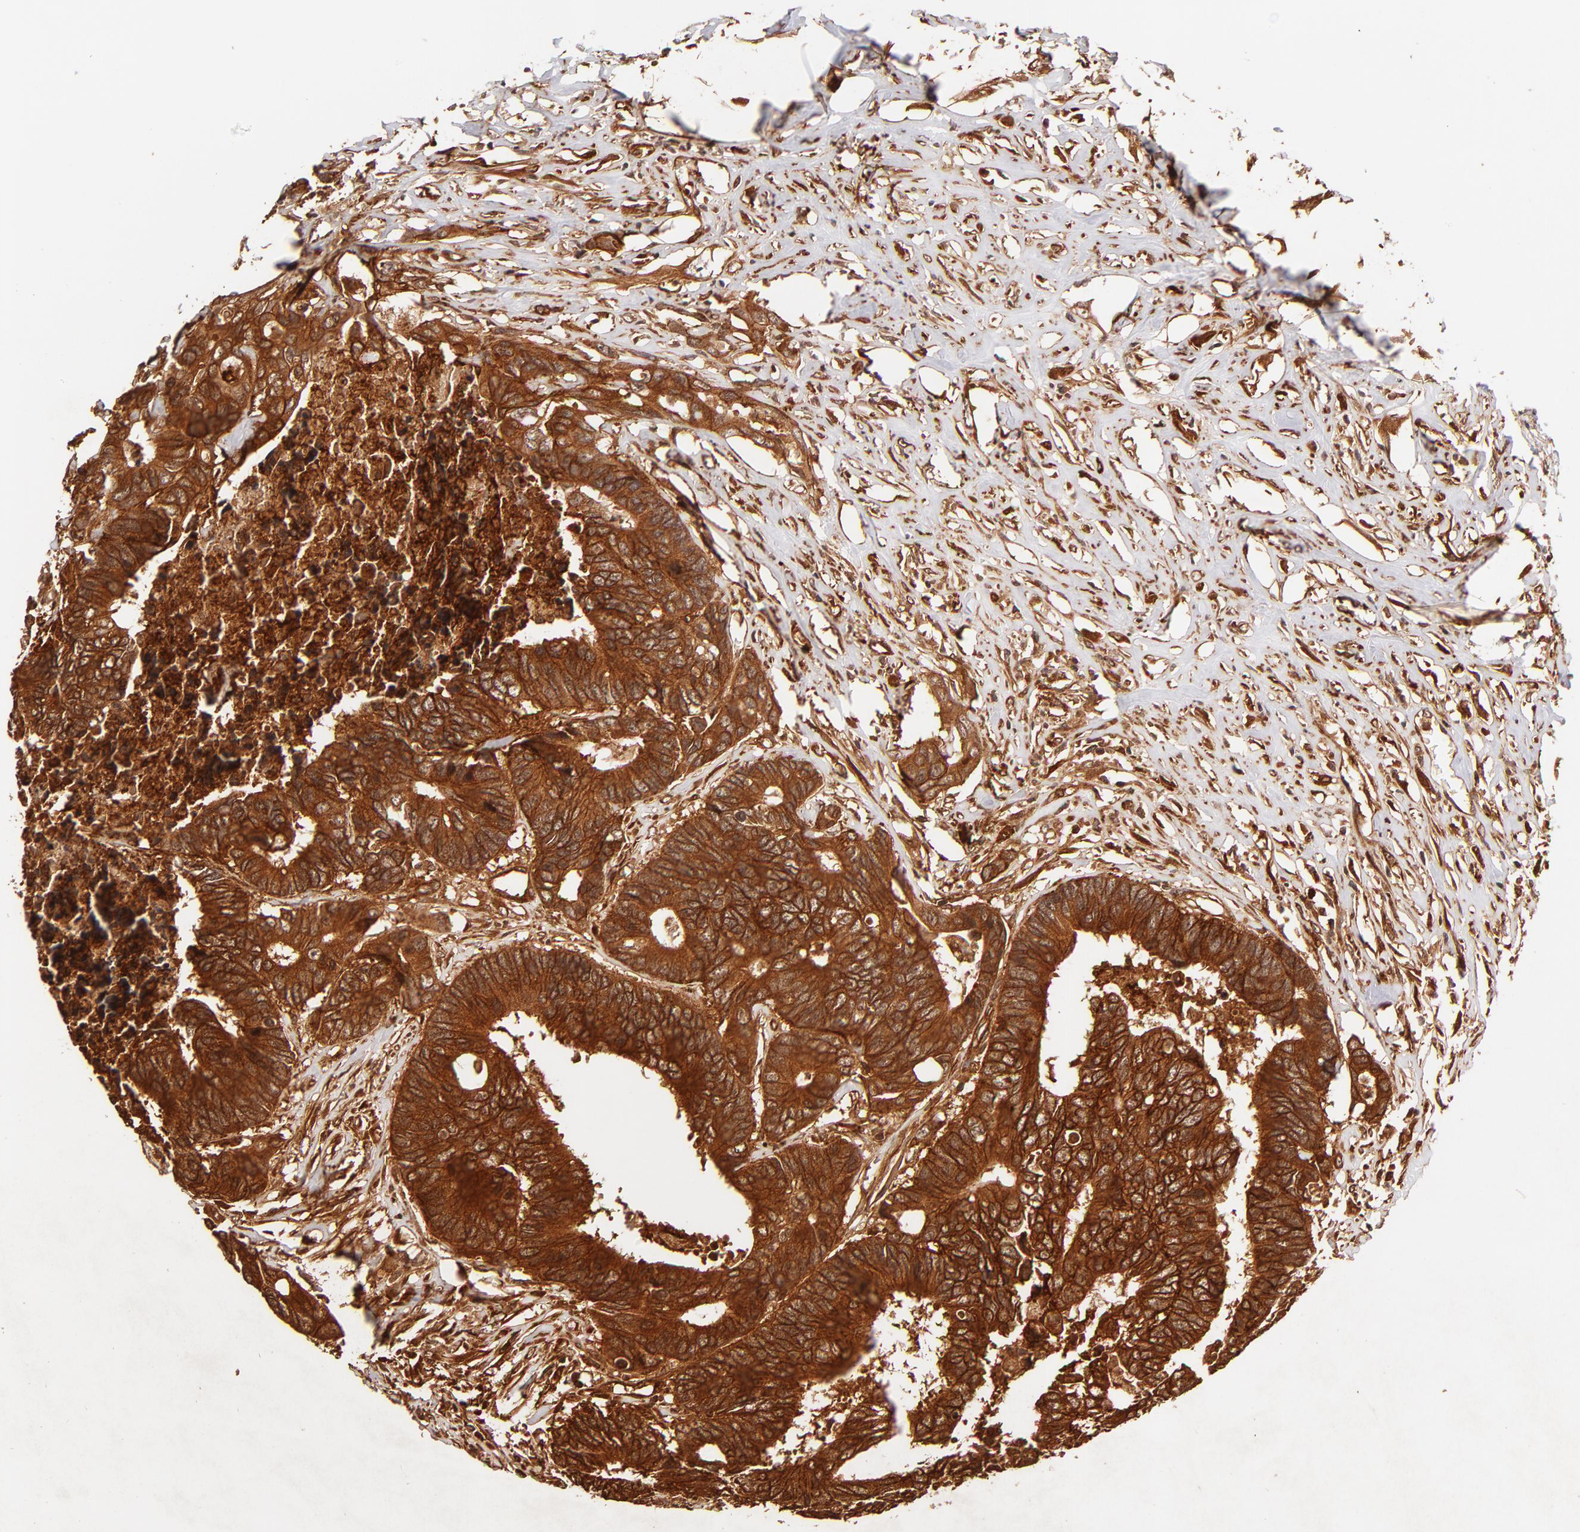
{"staining": {"intensity": "strong", "quantity": ">75%", "location": "cytoplasmic/membranous"}, "tissue": "colorectal cancer", "cell_type": "Tumor cells", "image_type": "cancer", "snomed": [{"axis": "morphology", "description": "Adenocarcinoma, NOS"}, {"axis": "topography", "description": "Rectum"}], "caption": "Colorectal cancer tissue reveals strong cytoplasmic/membranous staining in approximately >75% of tumor cells", "gene": "ITGB1", "patient": {"sex": "male", "age": 55}}